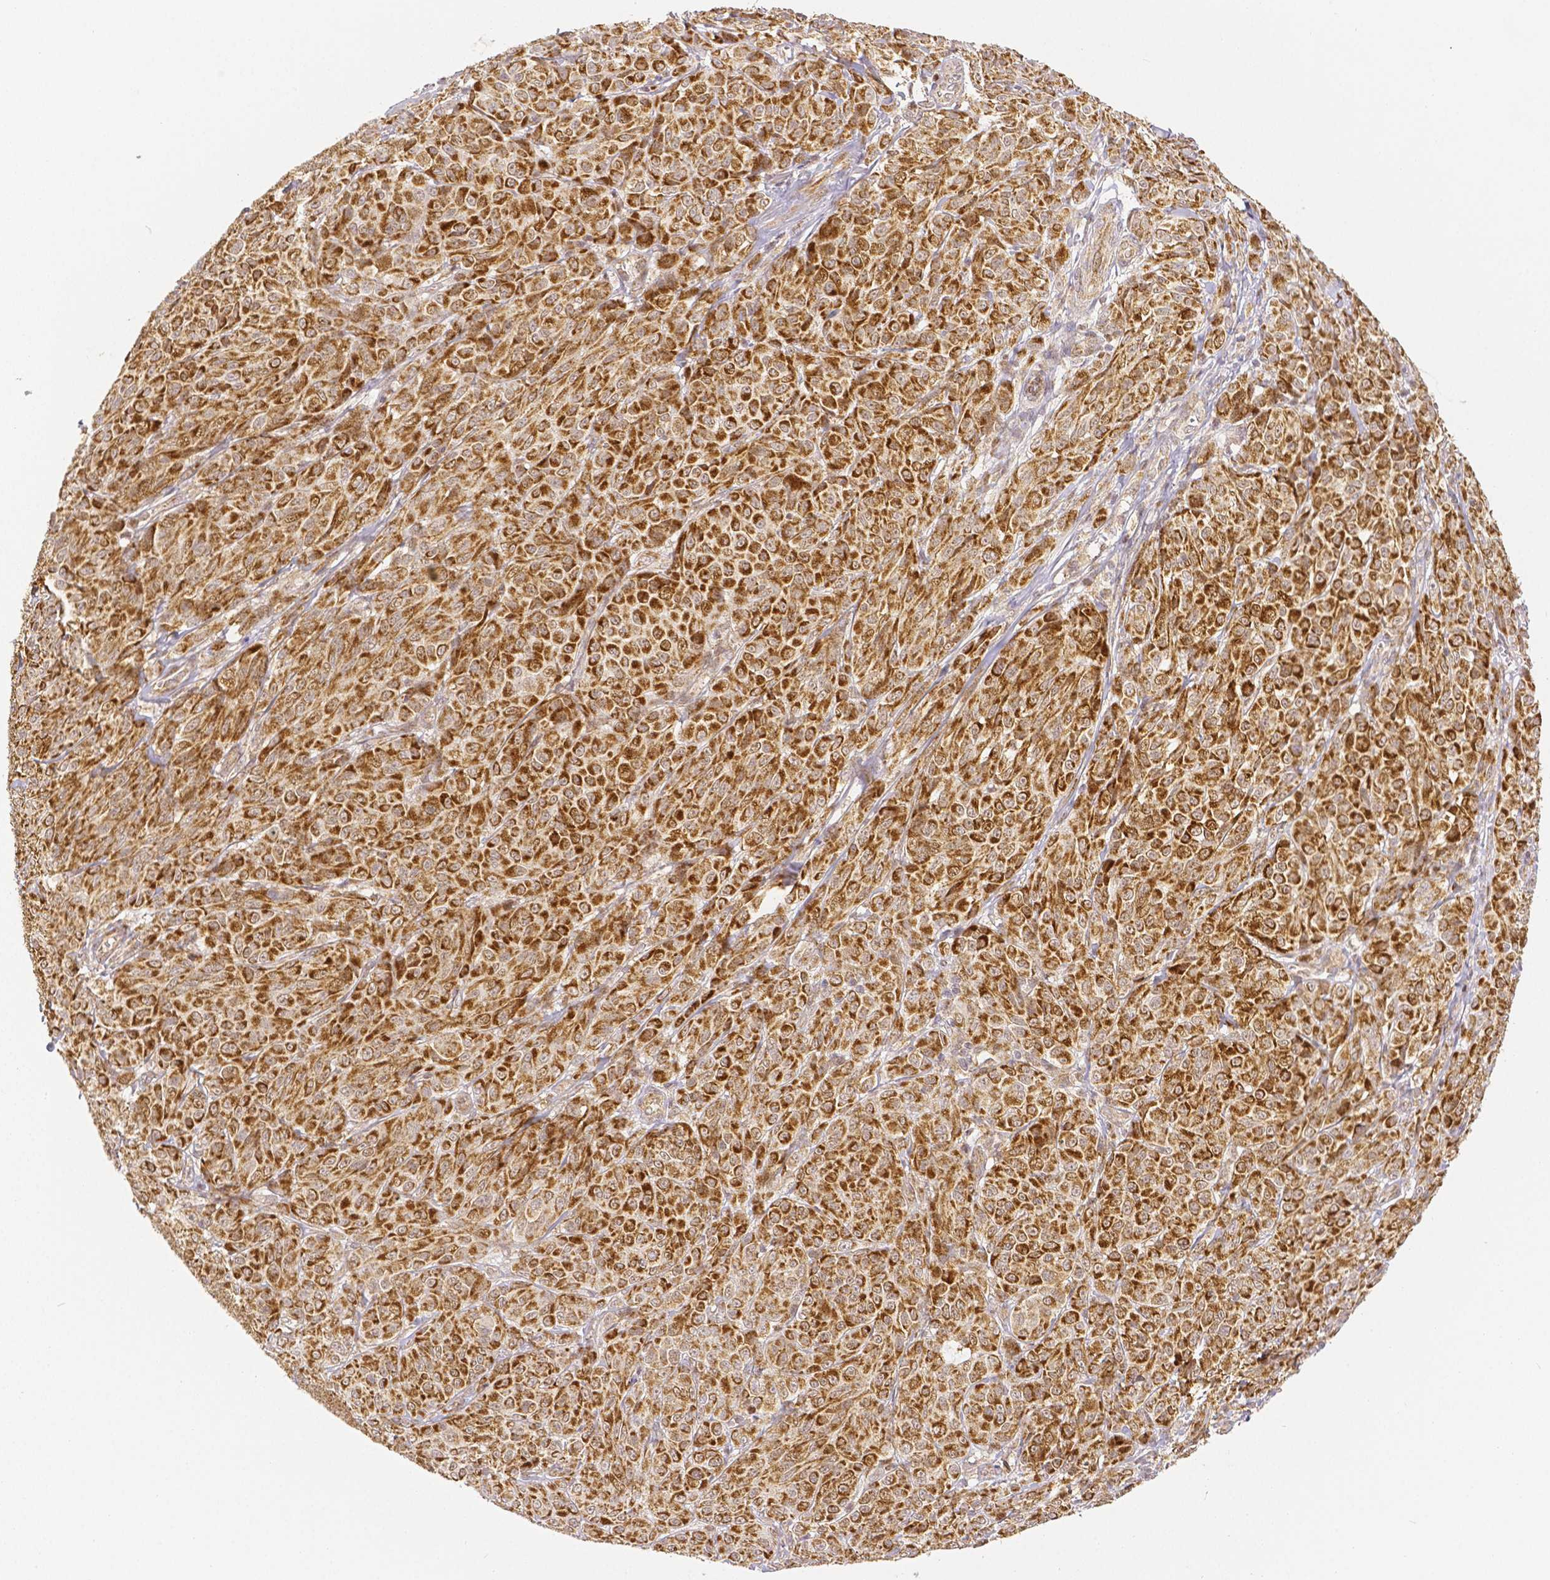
{"staining": {"intensity": "strong", "quantity": ">75%", "location": "cytoplasmic/membranous"}, "tissue": "melanoma", "cell_type": "Tumor cells", "image_type": "cancer", "snomed": [{"axis": "morphology", "description": "Malignant melanoma, NOS"}, {"axis": "topography", "description": "Skin"}], "caption": "Immunohistochemical staining of human melanoma exhibits strong cytoplasmic/membranous protein expression in approximately >75% of tumor cells.", "gene": "RHOT1", "patient": {"sex": "male", "age": 89}}